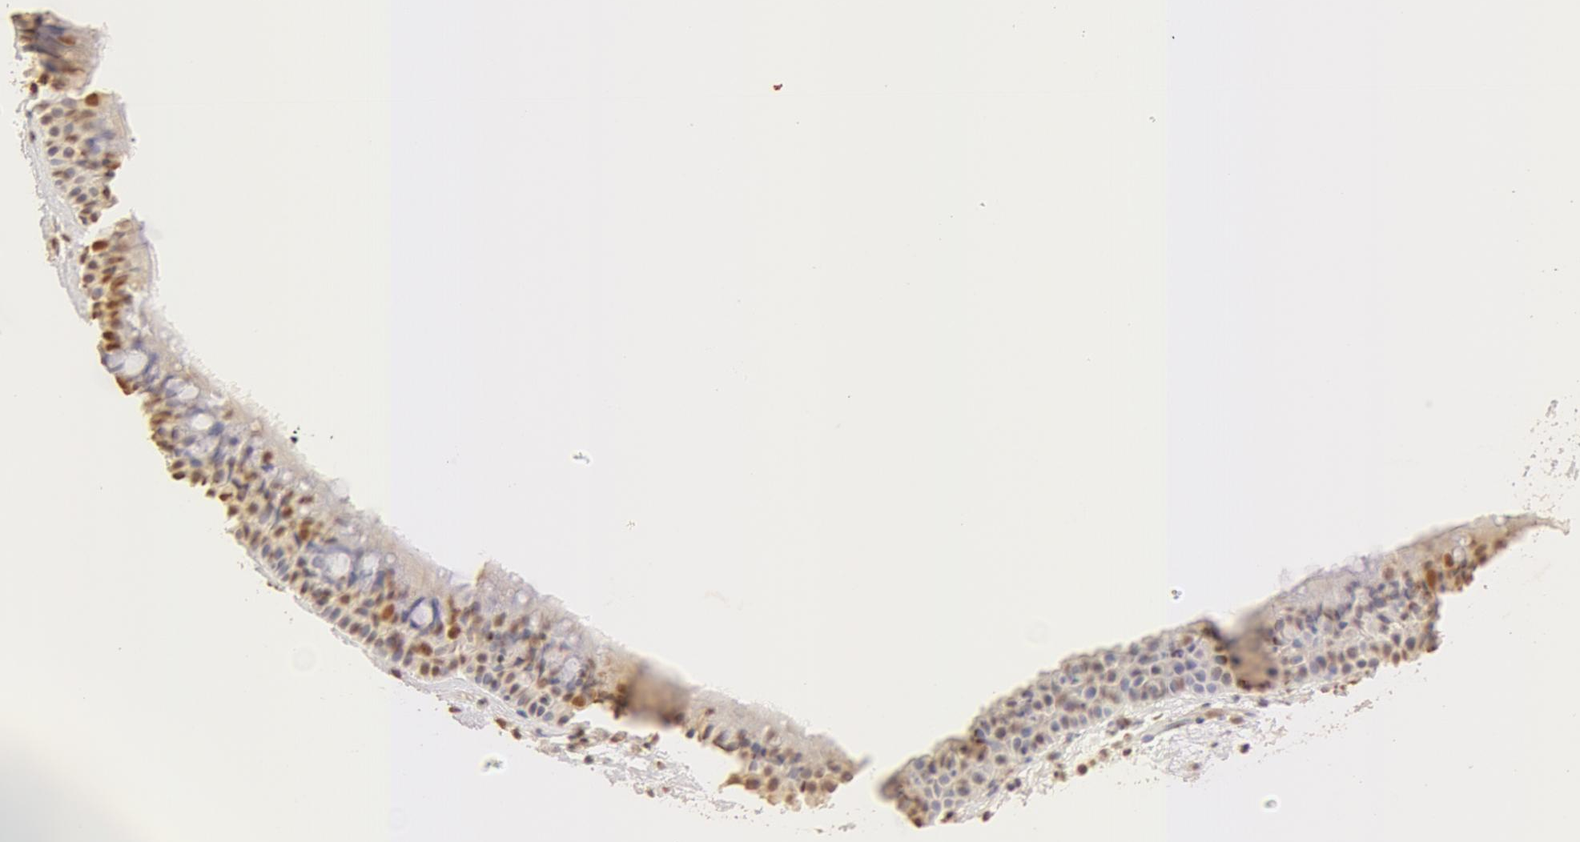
{"staining": {"intensity": "moderate", "quantity": ">75%", "location": "nuclear"}, "tissue": "nasopharynx", "cell_type": "Respiratory epithelial cells", "image_type": "normal", "snomed": [{"axis": "morphology", "description": "Normal tissue, NOS"}, {"axis": "topography", "description": "Nasopharynx"}], "caption": "Immunohistochemical staining of normal human nasopharynx displays medium levels of moderate nuclear expression in approximately >75% of respiratory epithelial cells. (brown staining indicates protein expression, while blue staining denotes nuclei).", "gene": "SNRNP70", "patient": {"sex": "male", "age": 63}}